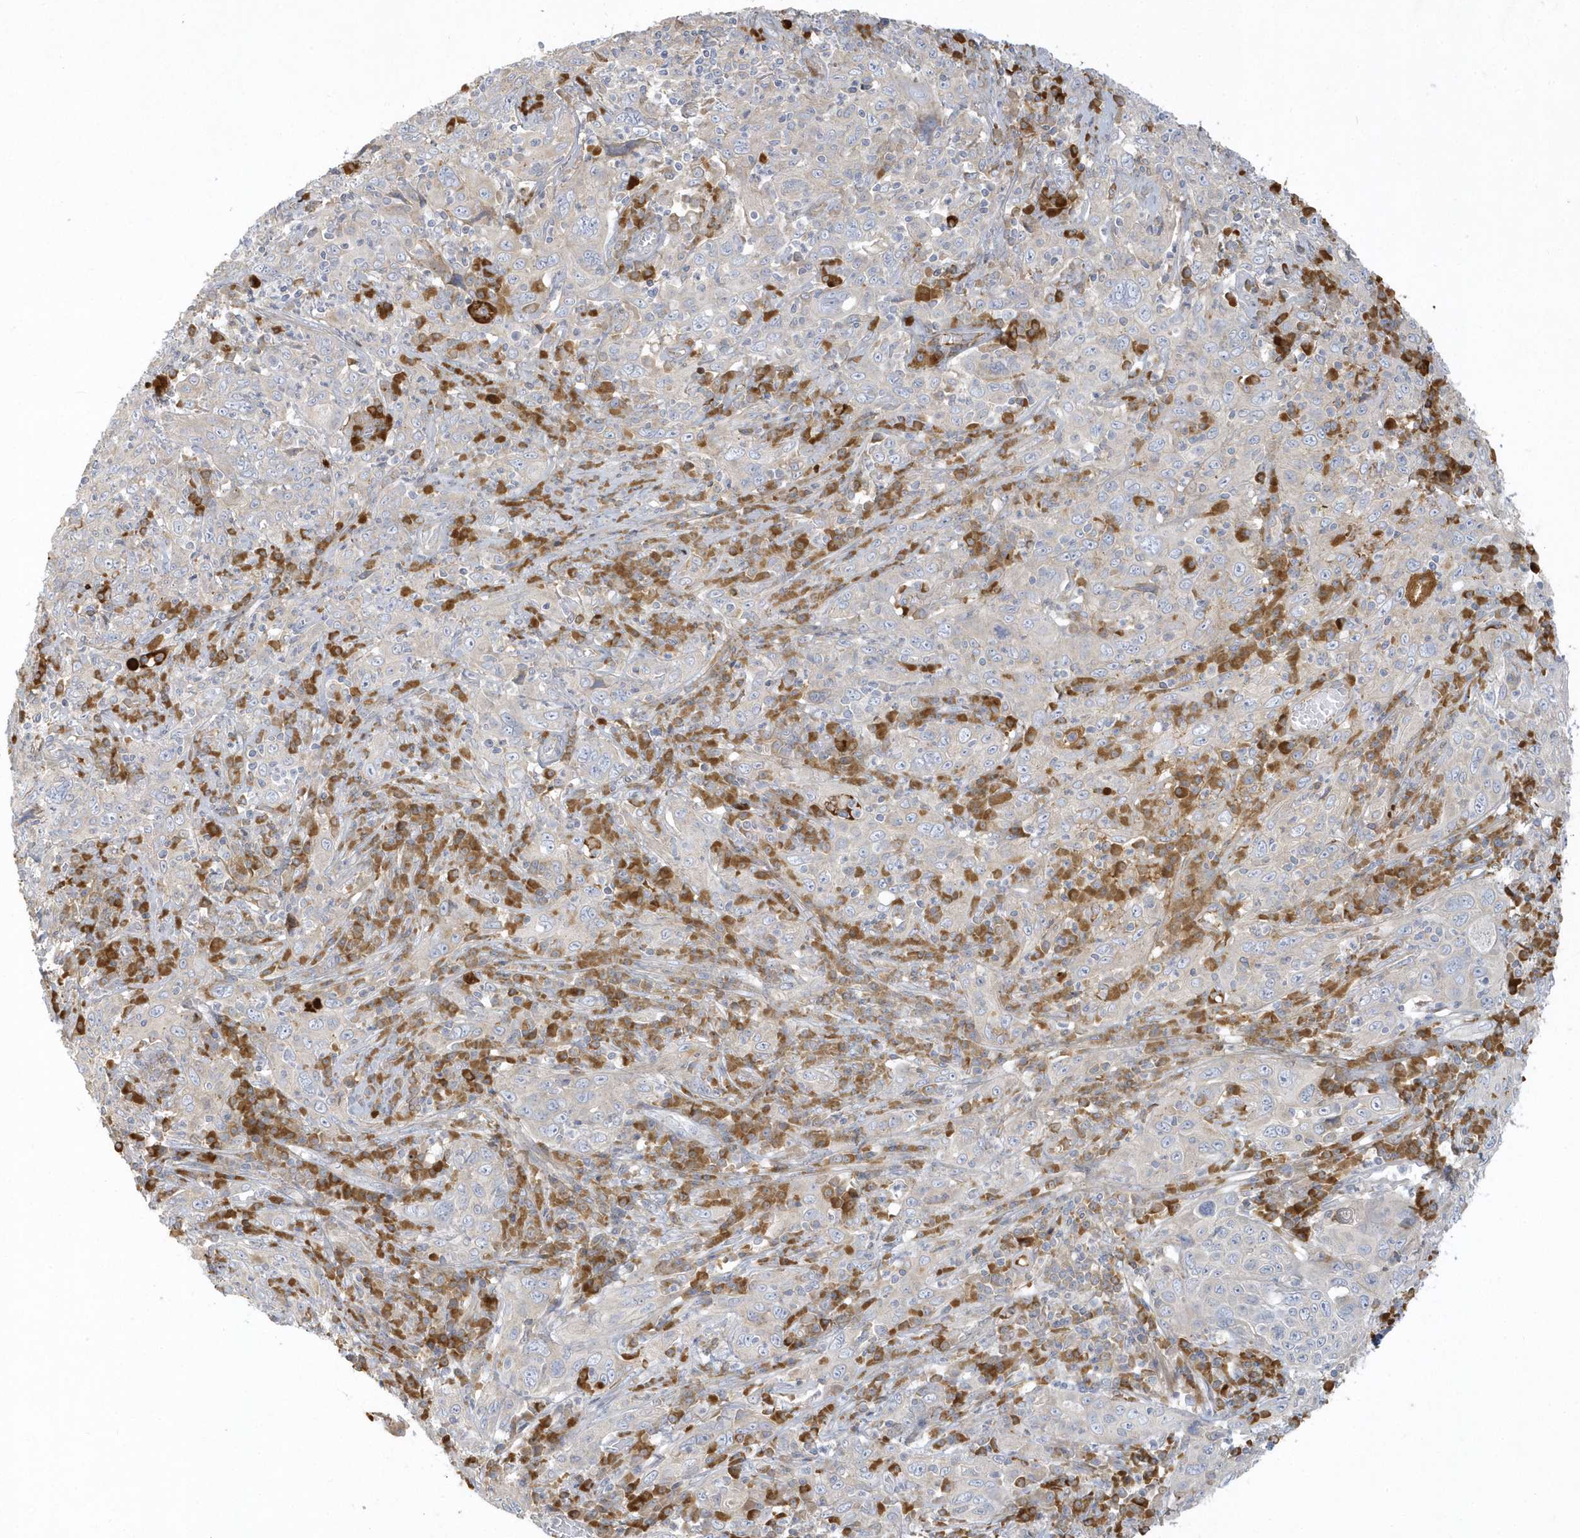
{"staining": {"intensity": "negative", "quantity": "none", "location": "none"}, "tissue": "cervical cancer", "cell_type": "Tumor cells", "image_type": "cancer", "snomed": [{"axis": "morphology", "description": "Squamous cell carcinoma, NOS"}, {"axis": "topography", "description": "Cervix"}], "caption": "This is a photomicrograph of IHC staining of cervical cancer, which shows no staining in tumor cells. (DAB immunohistochemistry (IHC), high magnification).", "gene": "THADA", "patient": {"sex": "female", "age": 46}}